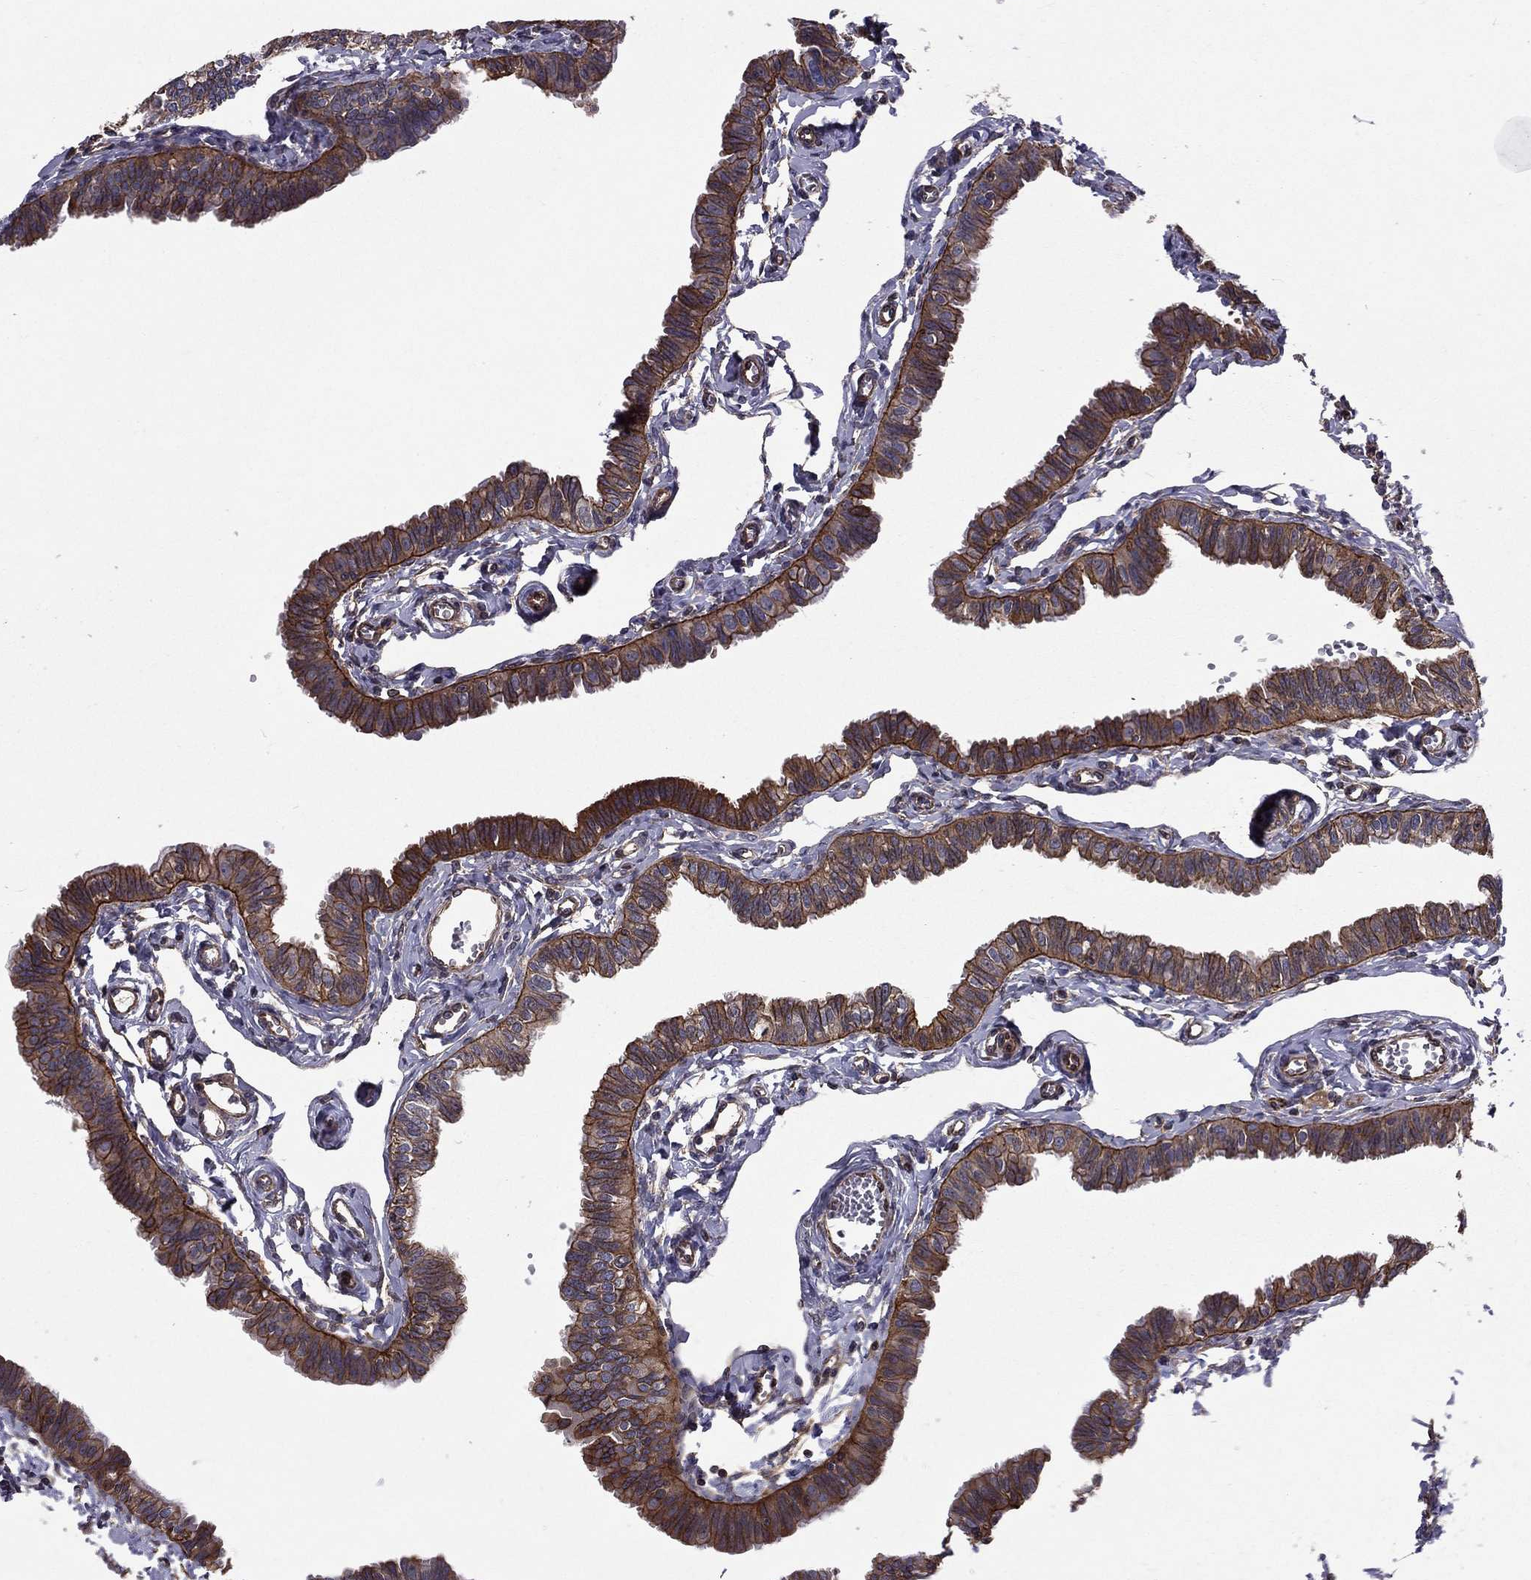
{"staining": {"intensity": "strong", "quantity": "25%-75%", "location": "cytoplasmic/membranous"}, "tissue": "fallopian tube", "cell_type": "Glandular cells", "image_type": "normal", "snomed": [{"axis": "morphology", "description": "Normal tissue, NOS"}, {"axis": "topography", "description": "Fallopian tube"}], "caption": "Immunohistochemistry (DAB (3,3'-diaminobenzidine)) staining of benign human fallopian tube exhibits strong cytoplasmic/membranous protein expression in about 25%-75% of glandular cells. Using DAB (brown) and hematoxylin (blue) stains, captured at high magnification using brightfield microscopy.", "gene": "SHMT1", "patient": {"sex": "female", "age": 54}}